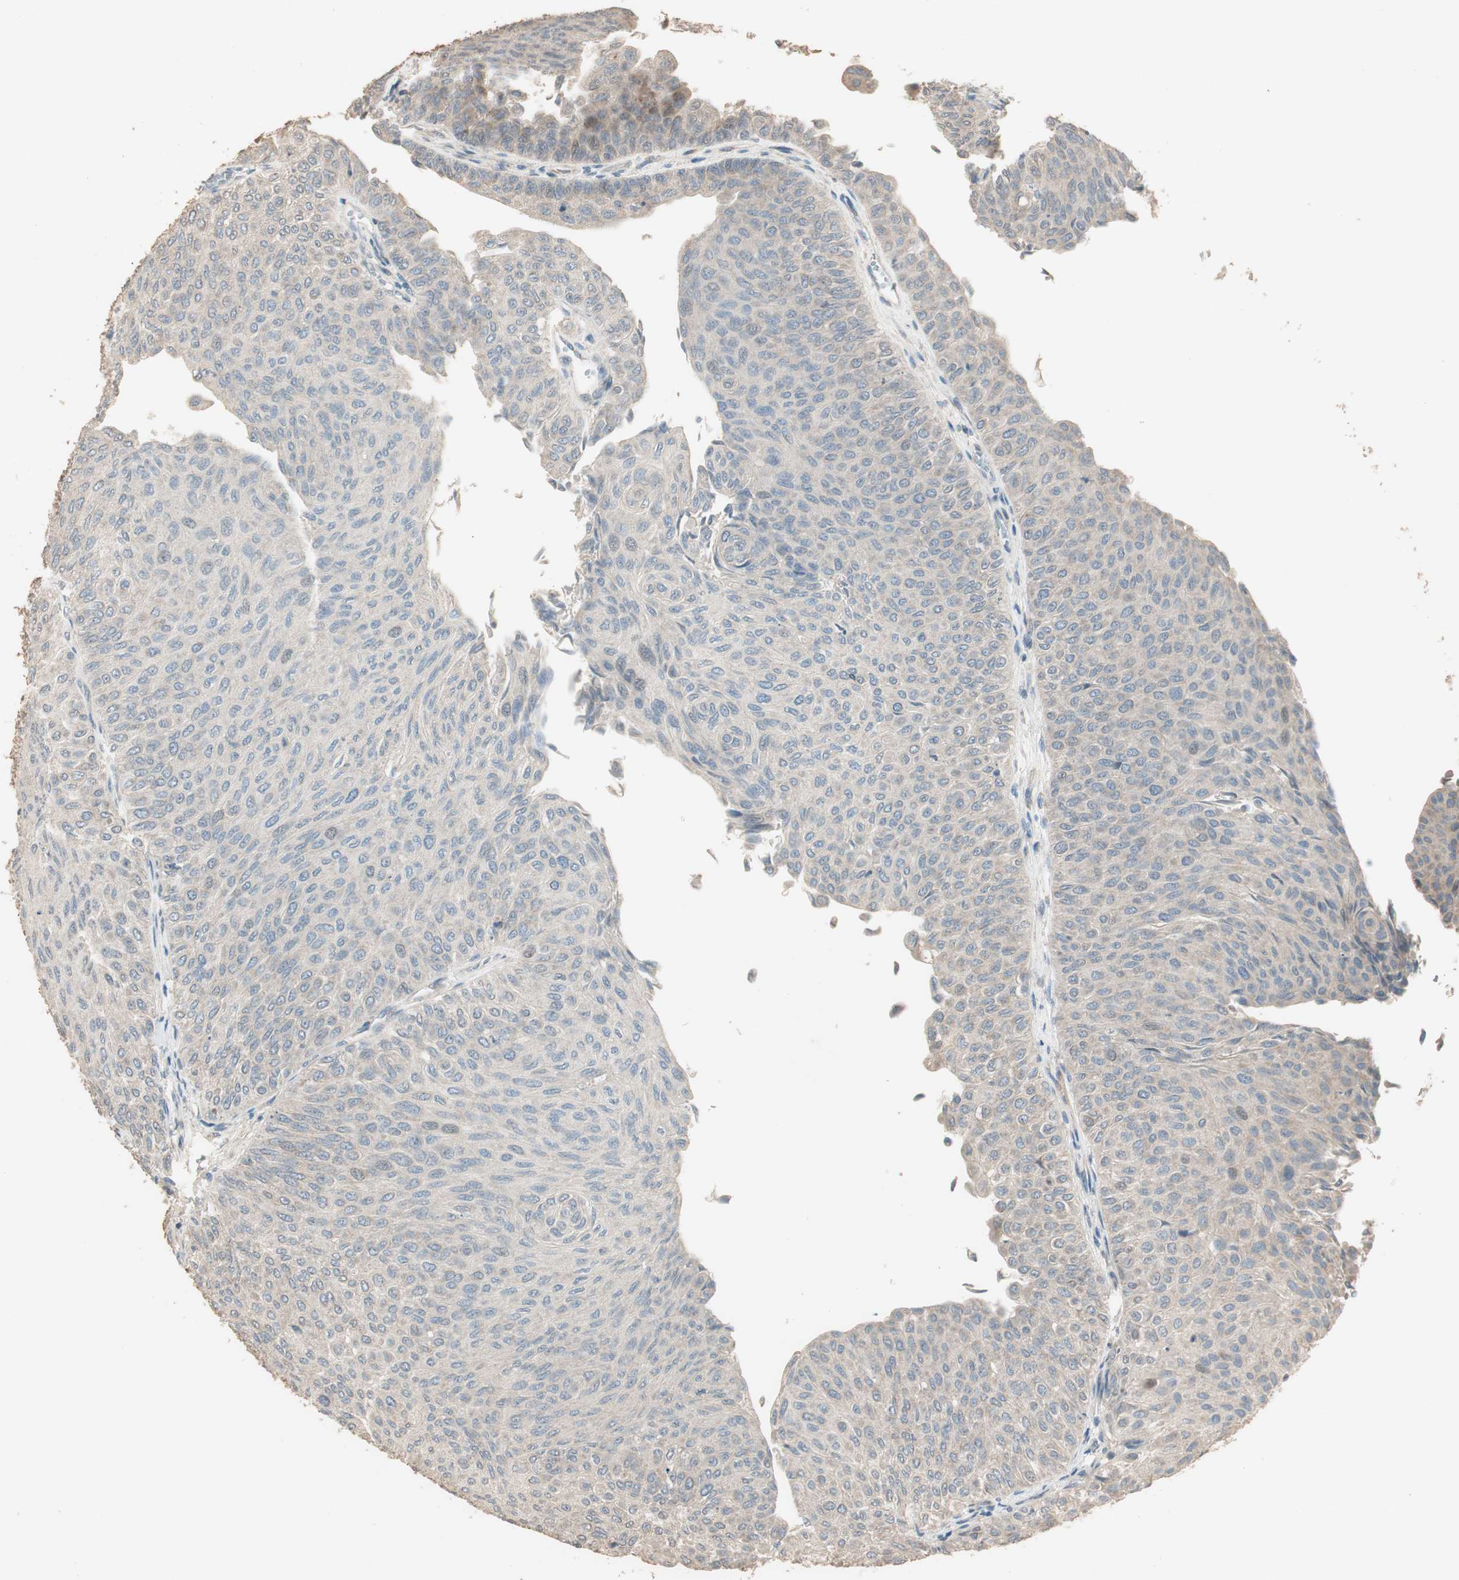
{"staining": {"intensity": "weak", "quantity": ">75%", "location": "cytoplasmic/membranous"}, "tissue": "urothelial cancer", "cell_type": "Tumor cells", "image_type": "cancer", "snomed": [{"axis": "morphology", "description": "Urothelial carcinoma, Low grade"}, {"axis": "topography", "description": "Urinary bladder"}], "caption": "IHC micrograph of low-grade urothelial carcinoma stained for a protein (brown), which exhibits low levels of weak cytoplasmic/membranous staining in about >75% of tumor cells.", "gene": "RARRES1", "patient": {"sex": "male", "age": 78}}